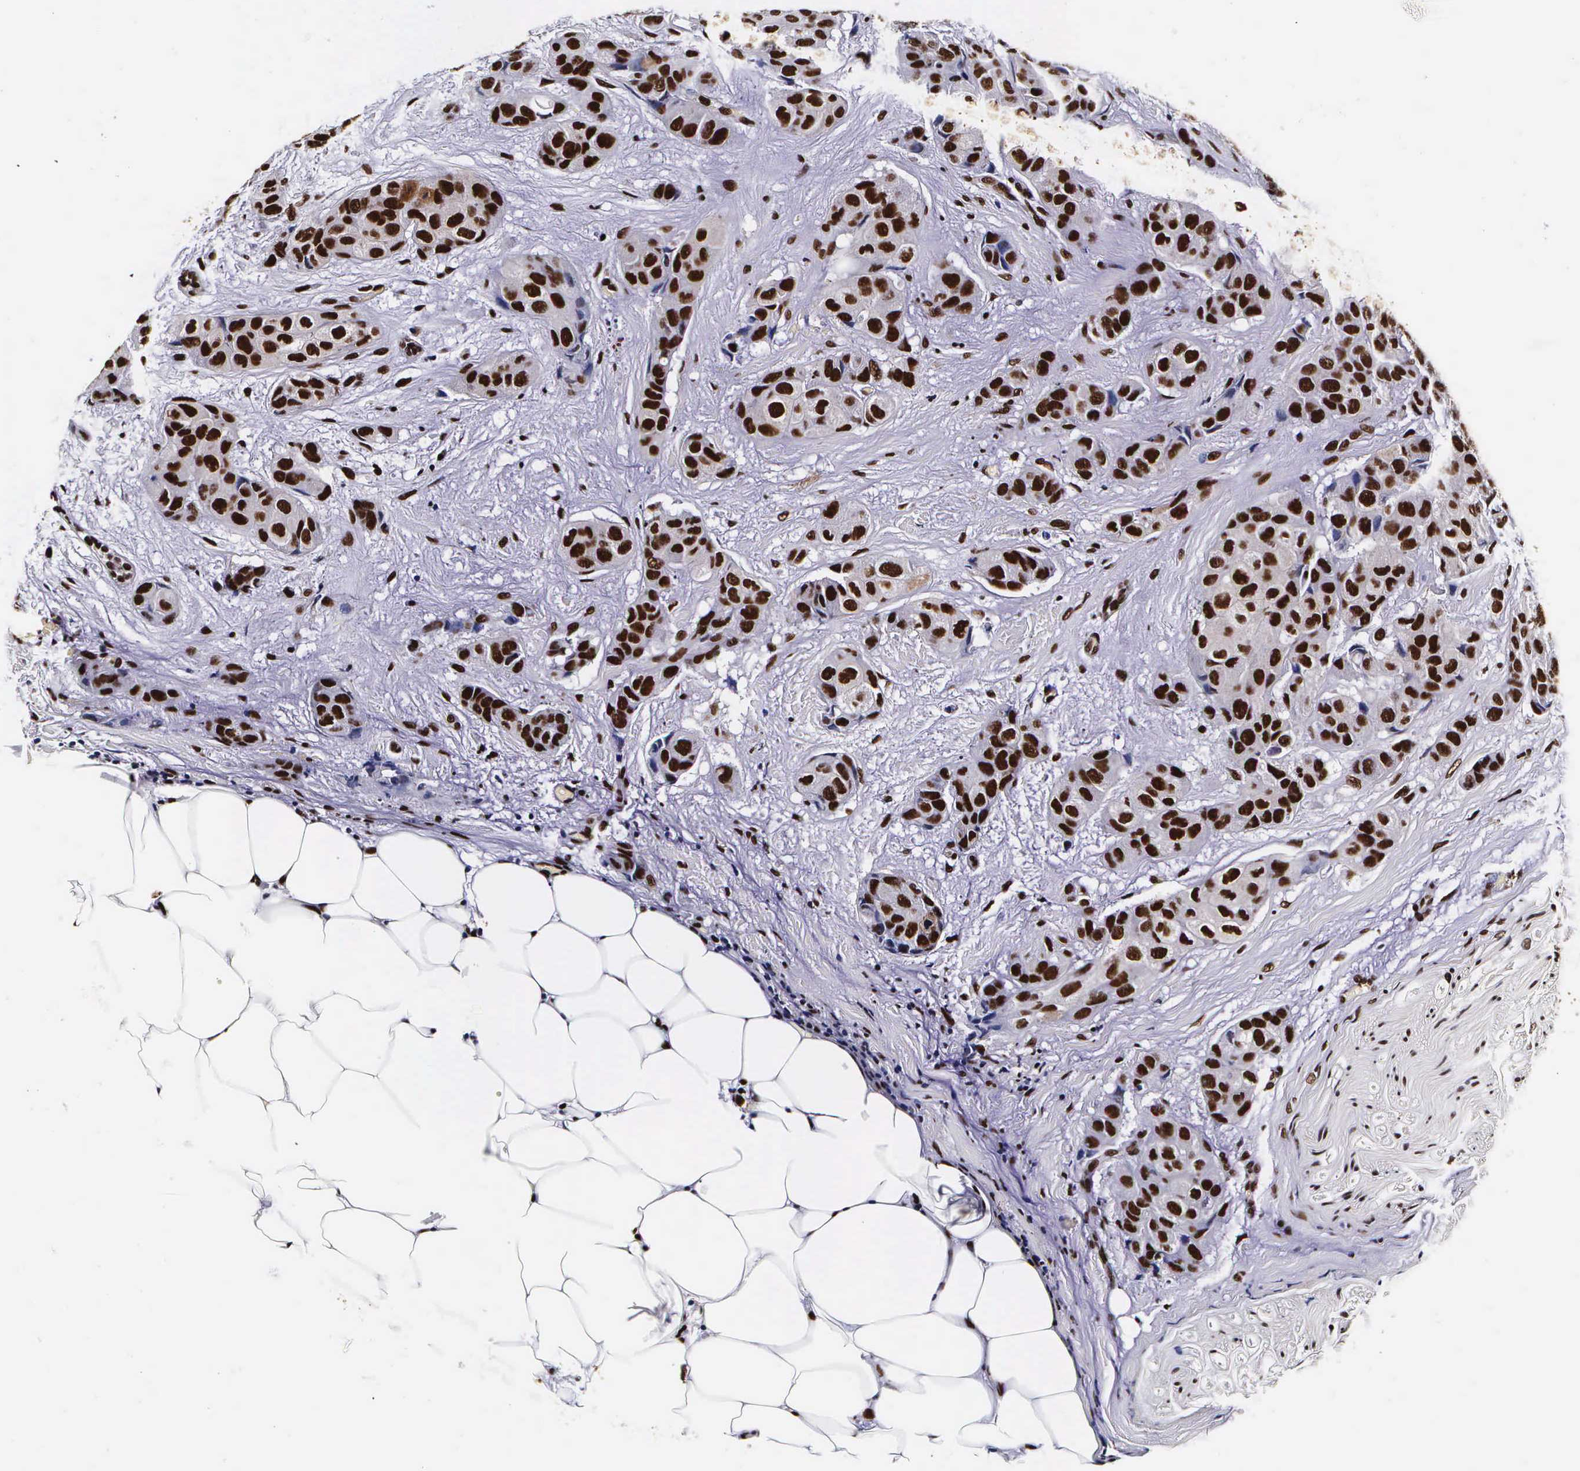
{"staining": {"intensity": "strong", "quantity": ">75%", "location": "nuclear"}, "tissue": "breast cancer", "cell_type": "Tumor cells", "image_type": "cancer", "snomed": [{"axis": "morphology", "description": "Duct carcinoma"}, {"axis": "topography", "description": "Breast"}], "caption": "IHC image of neoplastic tissue: human breast intraductal carcinoma stained using immunohistochemistry (IHC) reveals high levels of strong protein expression localized specifically in the nuclear of tumor cells, appearing as a nuclear brown color.", "gene": "PABPN1", "patient": {"sex": "female", "age": 68}}